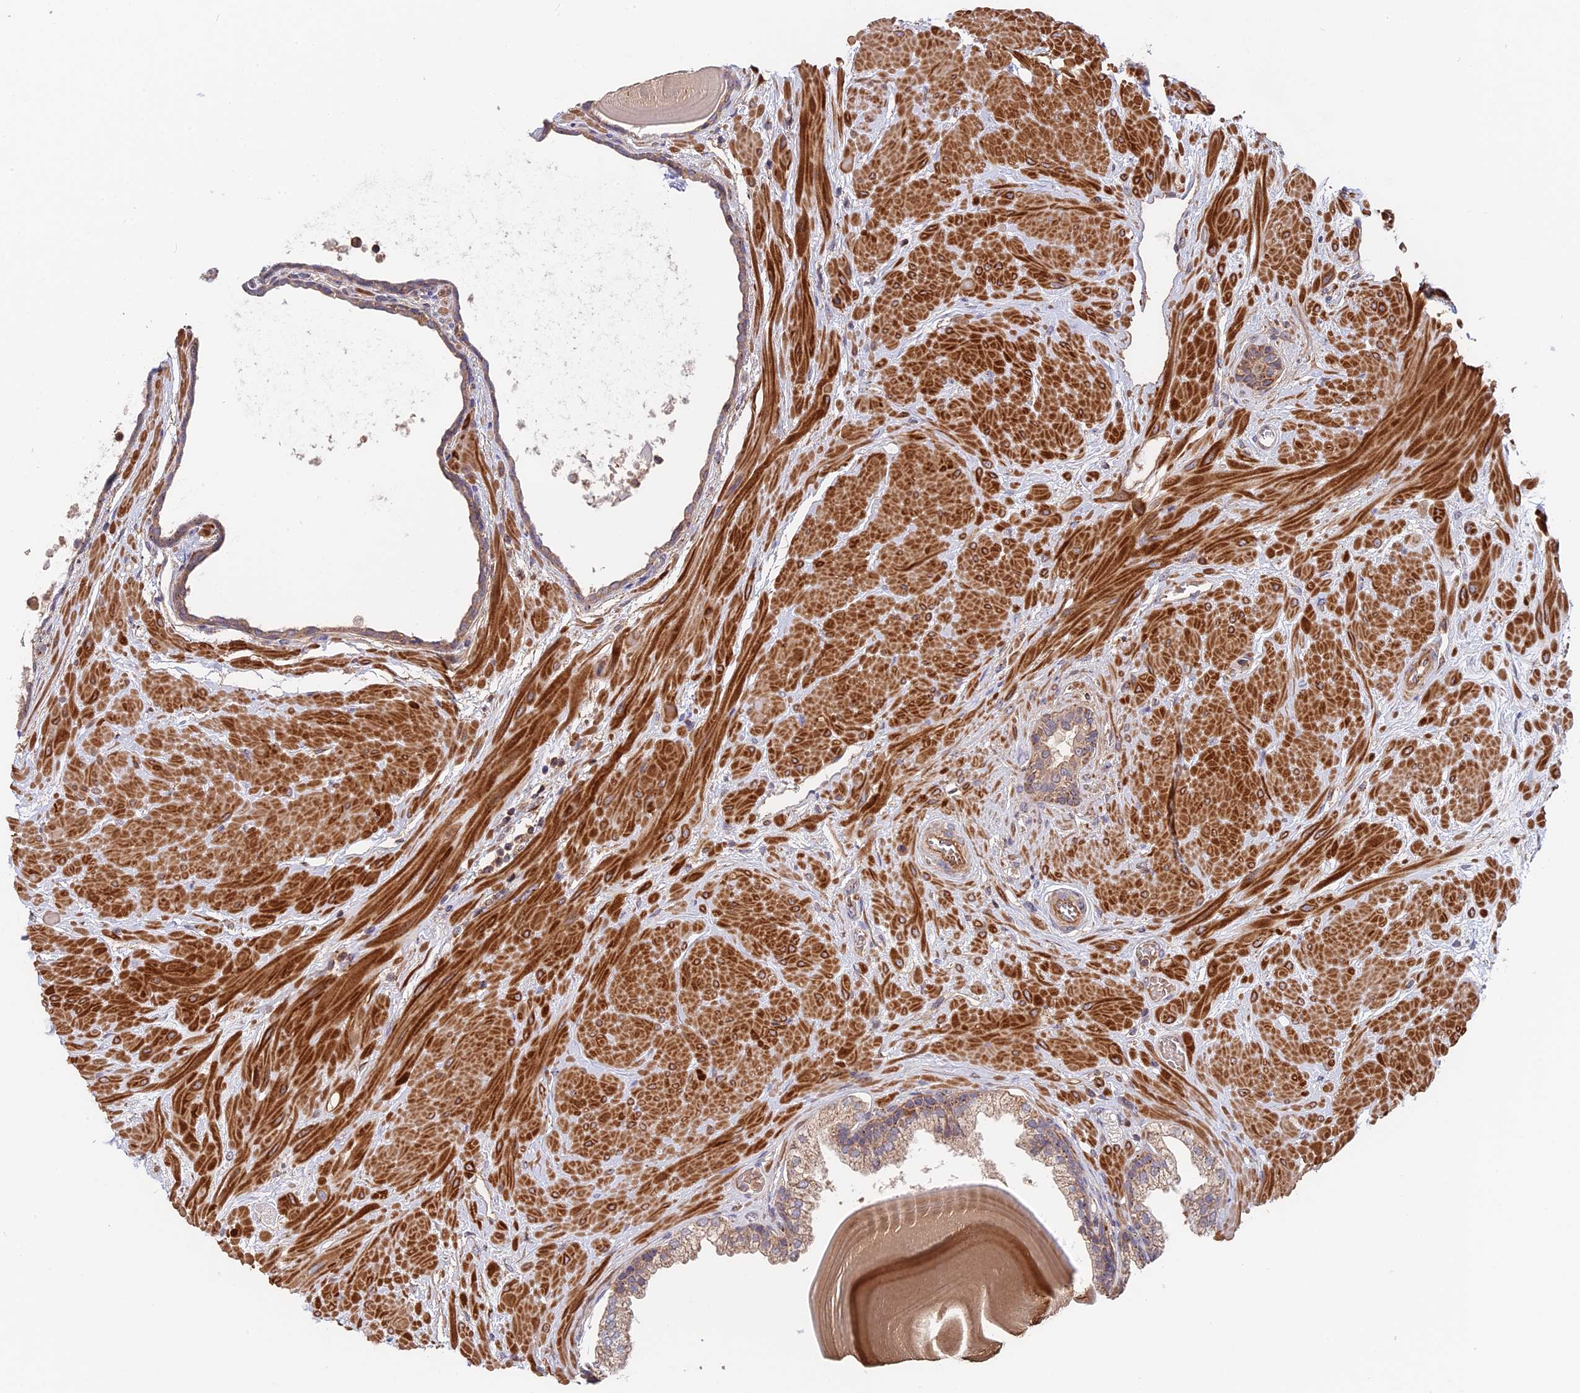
{"staining": {"intensity": "weak", "quantity": "25%-75%", "location": "cytoplasmic/membranous"}, "tissue": "prostate", "cell_type": "Glandular cells", "image_type": "normal", "snomed": [{"axis": "morphology", "description": "Normal tissue, NOS"}, {"axis": "topography", "description": "Prostate"}], "caption": "Protein expression analysis of unremarkable prostate exhibits weak cytoplasmic/membranous expression in approximately 25%-75% of glandular cells. The staining was performed using DAB, with brown indicating positive protein expression. Nuclei are stained blue with hematoxylin.", "gene": "RPIA", "patient": {"sex": "male", "age": 48}}